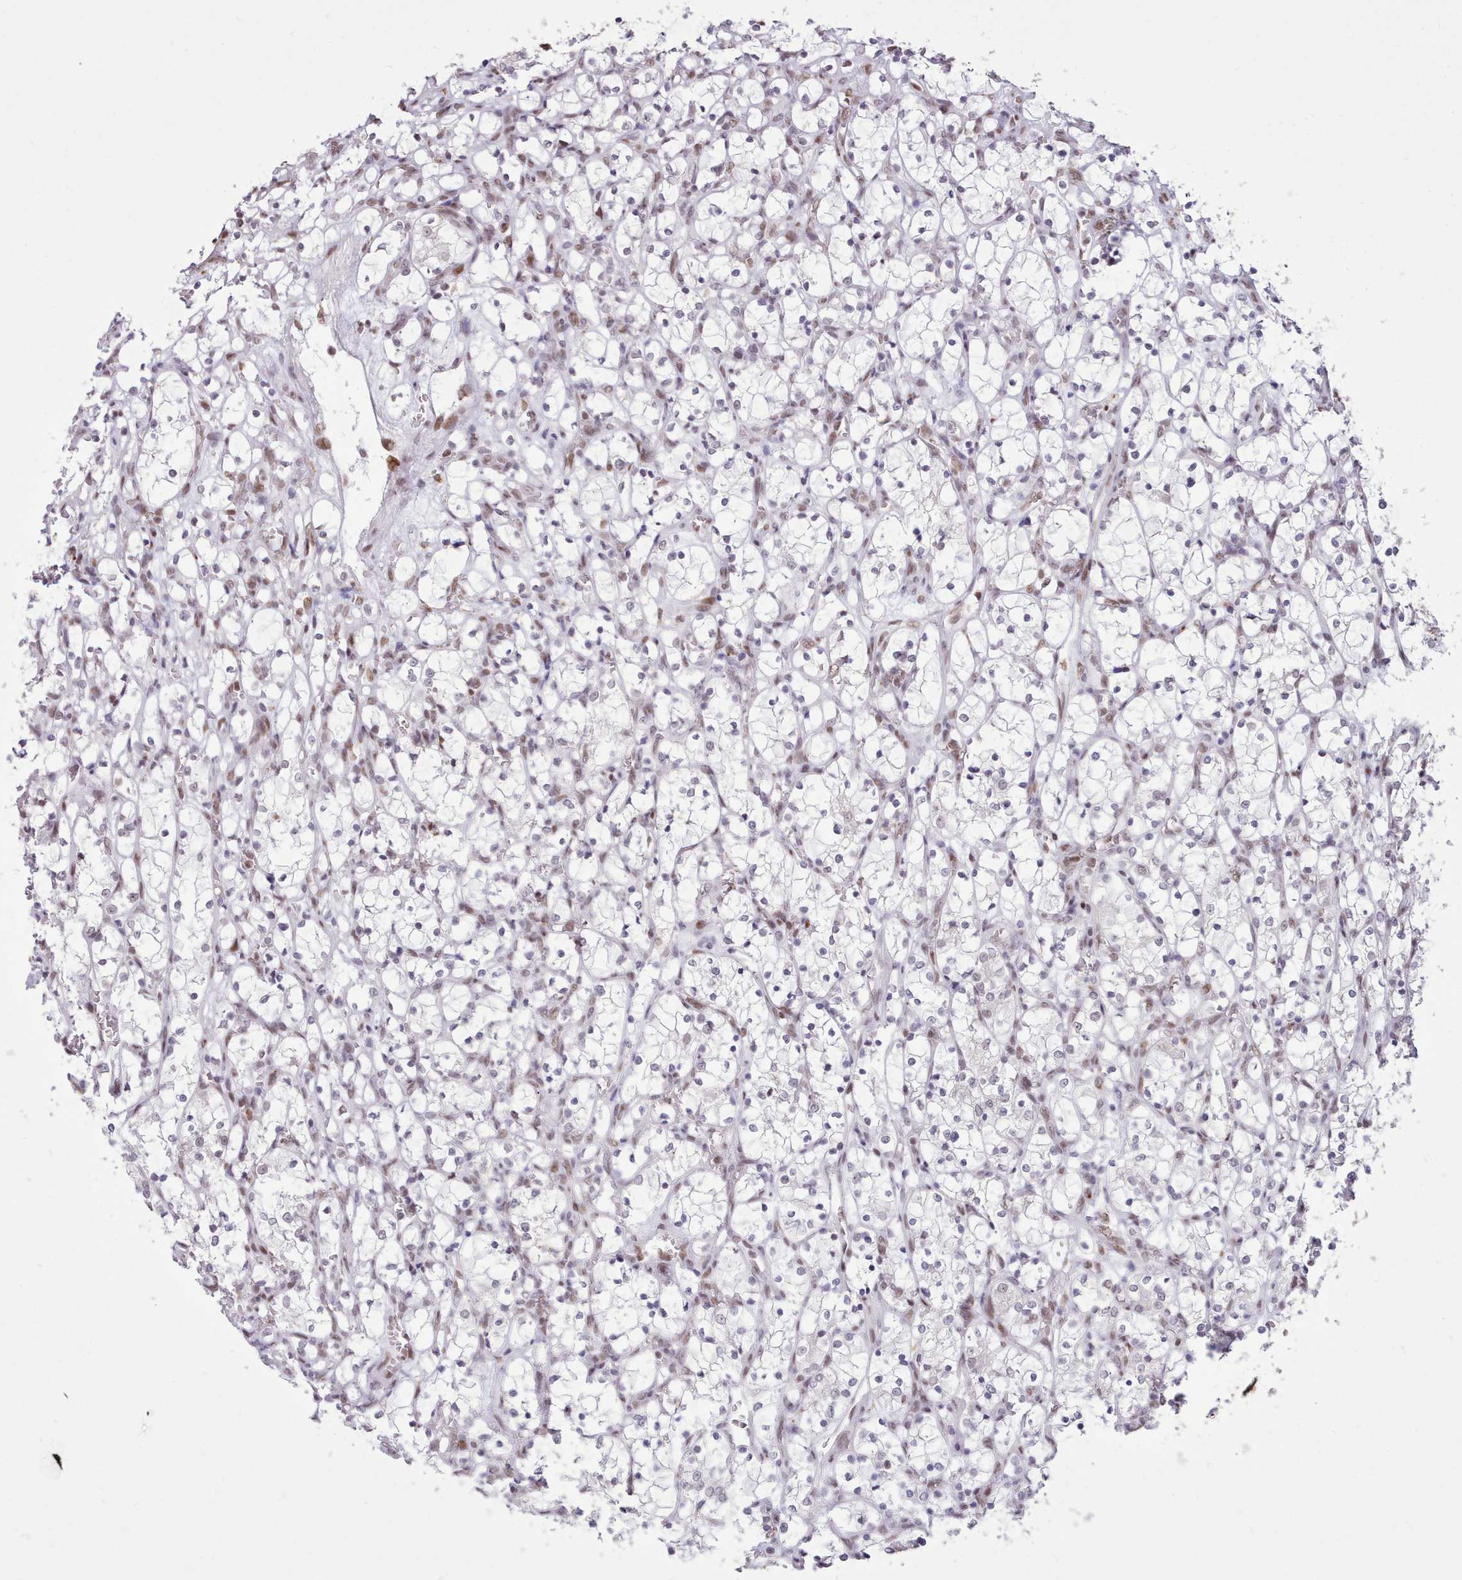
{"staining": {"intensity": "negative", "quantity": "none", "location": "none"}, "tissue": "renal cancer", "cell_type": "Tumor cells", "image_type": "cancer", "snomed": [{"axis": "morphology", "description": "Adenocarcinoma, NOS"}, {"axis": "topography", "description": "Kidney"}], "caption": "This is a image of immunohistochemistry staining of adenocarcinoma (renal), which shows no staining in tumor cells.", "gene": "TAF15", "patient": {"sex": "female", "age": 69}}